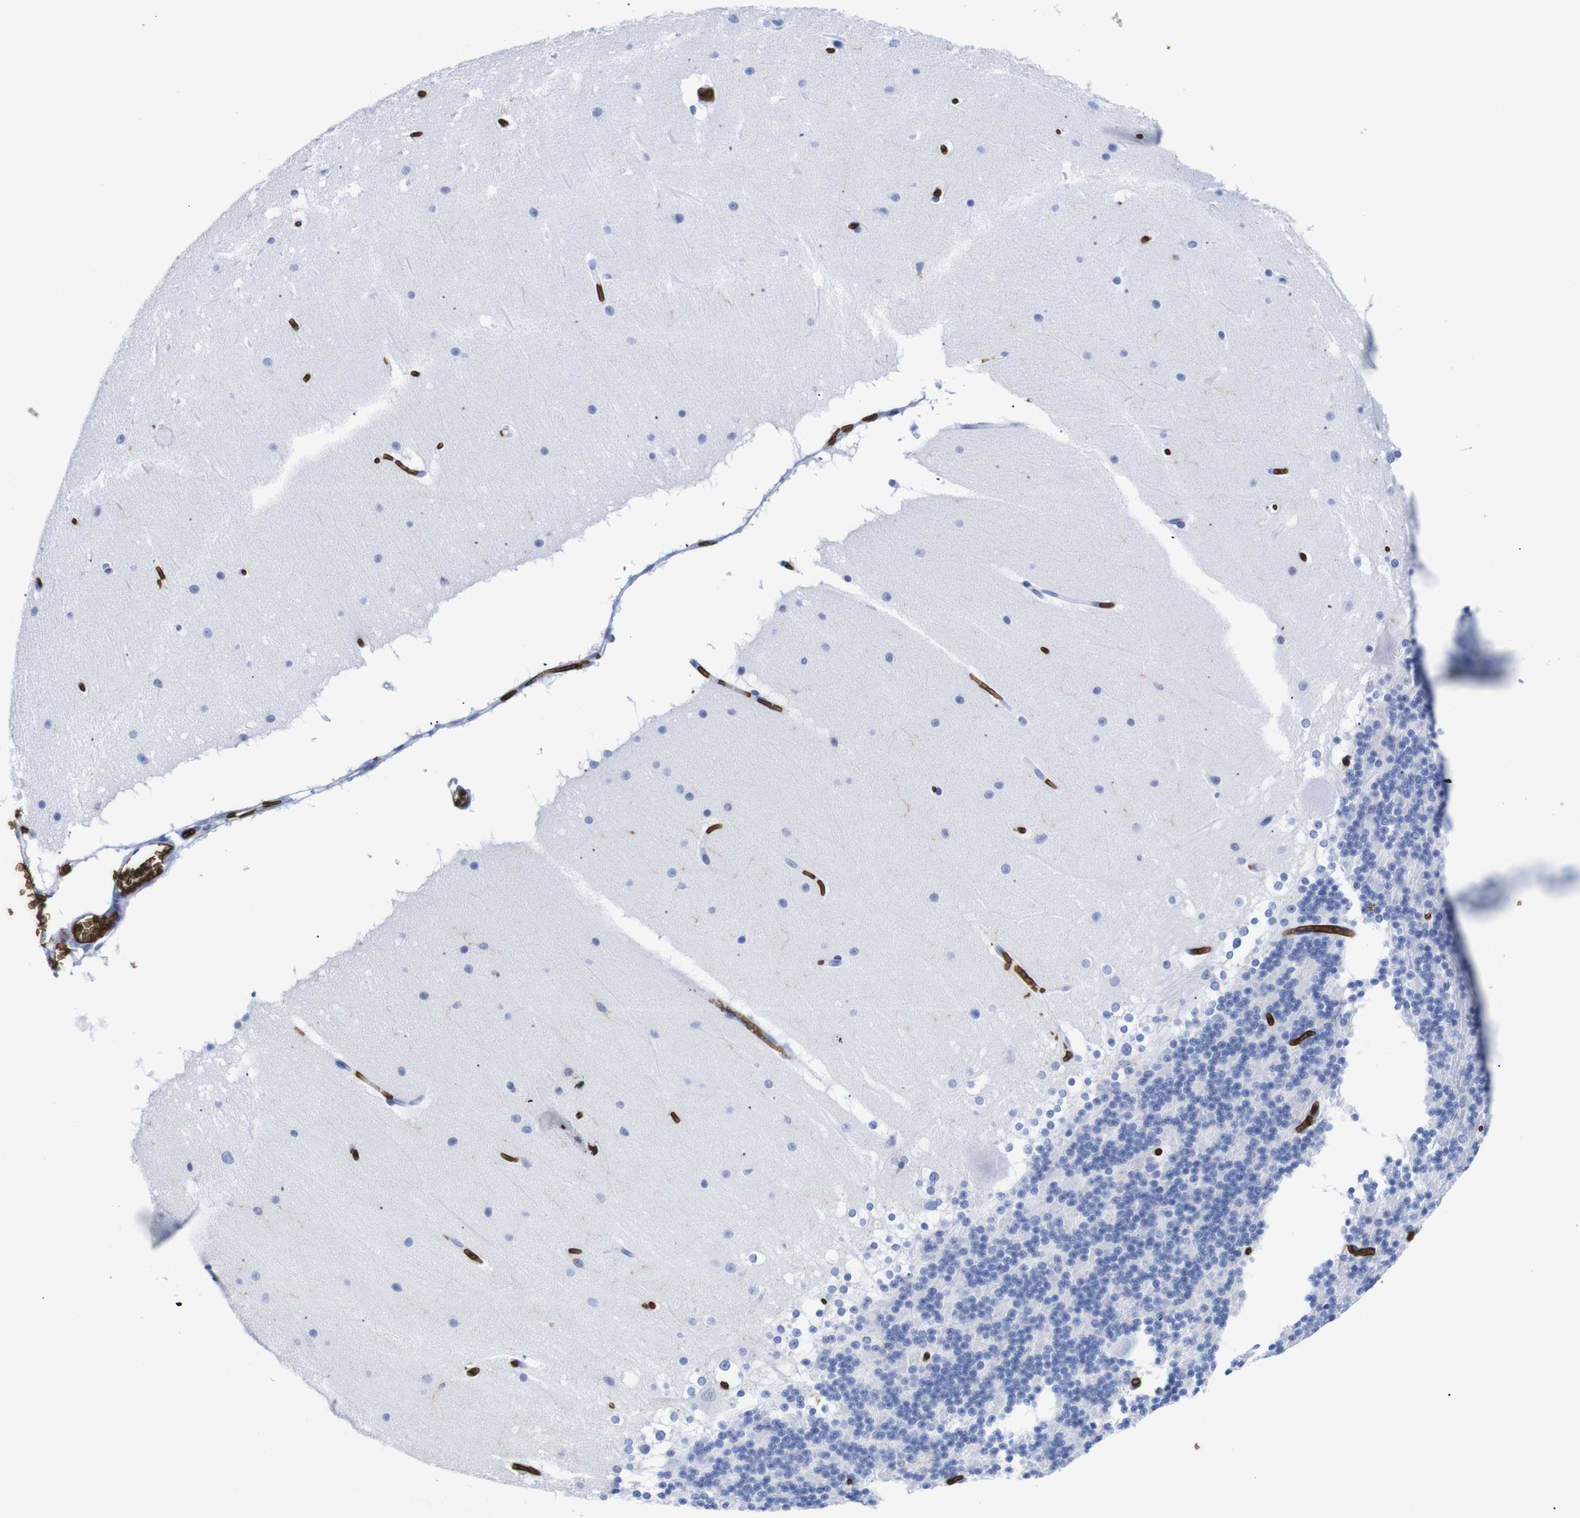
{"staining": {"intensity": "negative", "quantity": "none", "location": "none"}, "tissue": "cerebellum", "cell_type": "Cells in granular layer", "image_type": "normal", "snomed": [{"axis": "morphology", "description": "Normal tissue, NOS"}, {"axis": "topography", "description": "Cerebellum"}], "caption": "Unremarkable cerebellum was stained to show a protein in brown. There is no significant positivity in cells in granular layer. (Immunohistochemistry (ihc), brightfield microscopy, high magnification).", "gene": "S1PR2", "patient": {"sex": "female", "age": 19}}